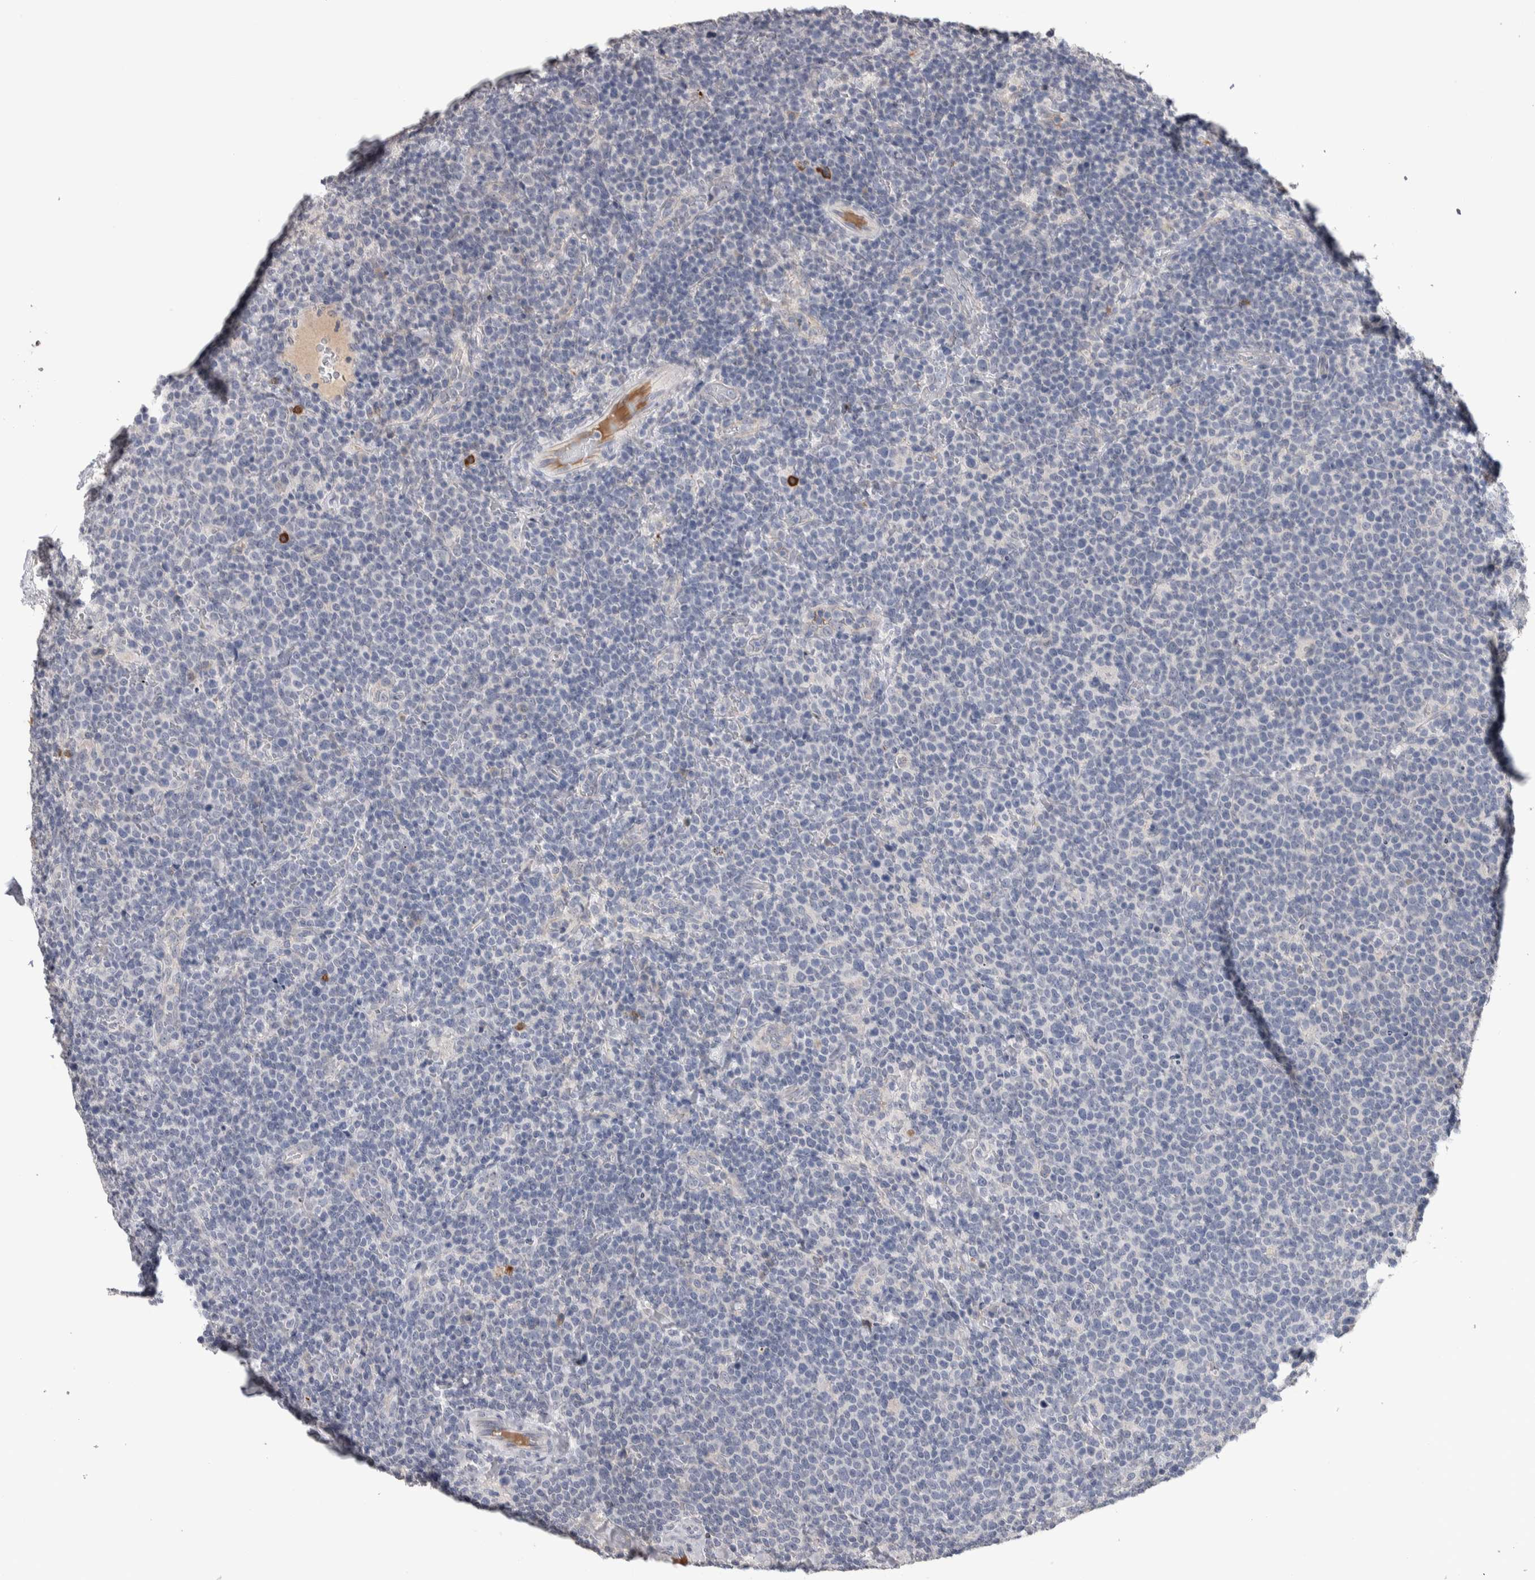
{"staining": {"intensity": "negative", "quantity": "none", "location": "none"}, "tissue": "lymphoma", "cell_type": "Tumor cells", "image_type": "cancer", "snomed": [{"axis": "morphology", "description": "Malignant lymphoma, non-Hodgkin's type, High grade"}, {"axis": "topography", "description": "Lymph node"}], "caption": "Tumor cells are negative for protein expression in human malignant lymphoma, non-Hodgkin's type (high-grade). (Brightfield microscopy of DAB immunohistochemistry at high magnification).", "gene": "TMEM102", "patient": {"sex": "male", "age": 61}}